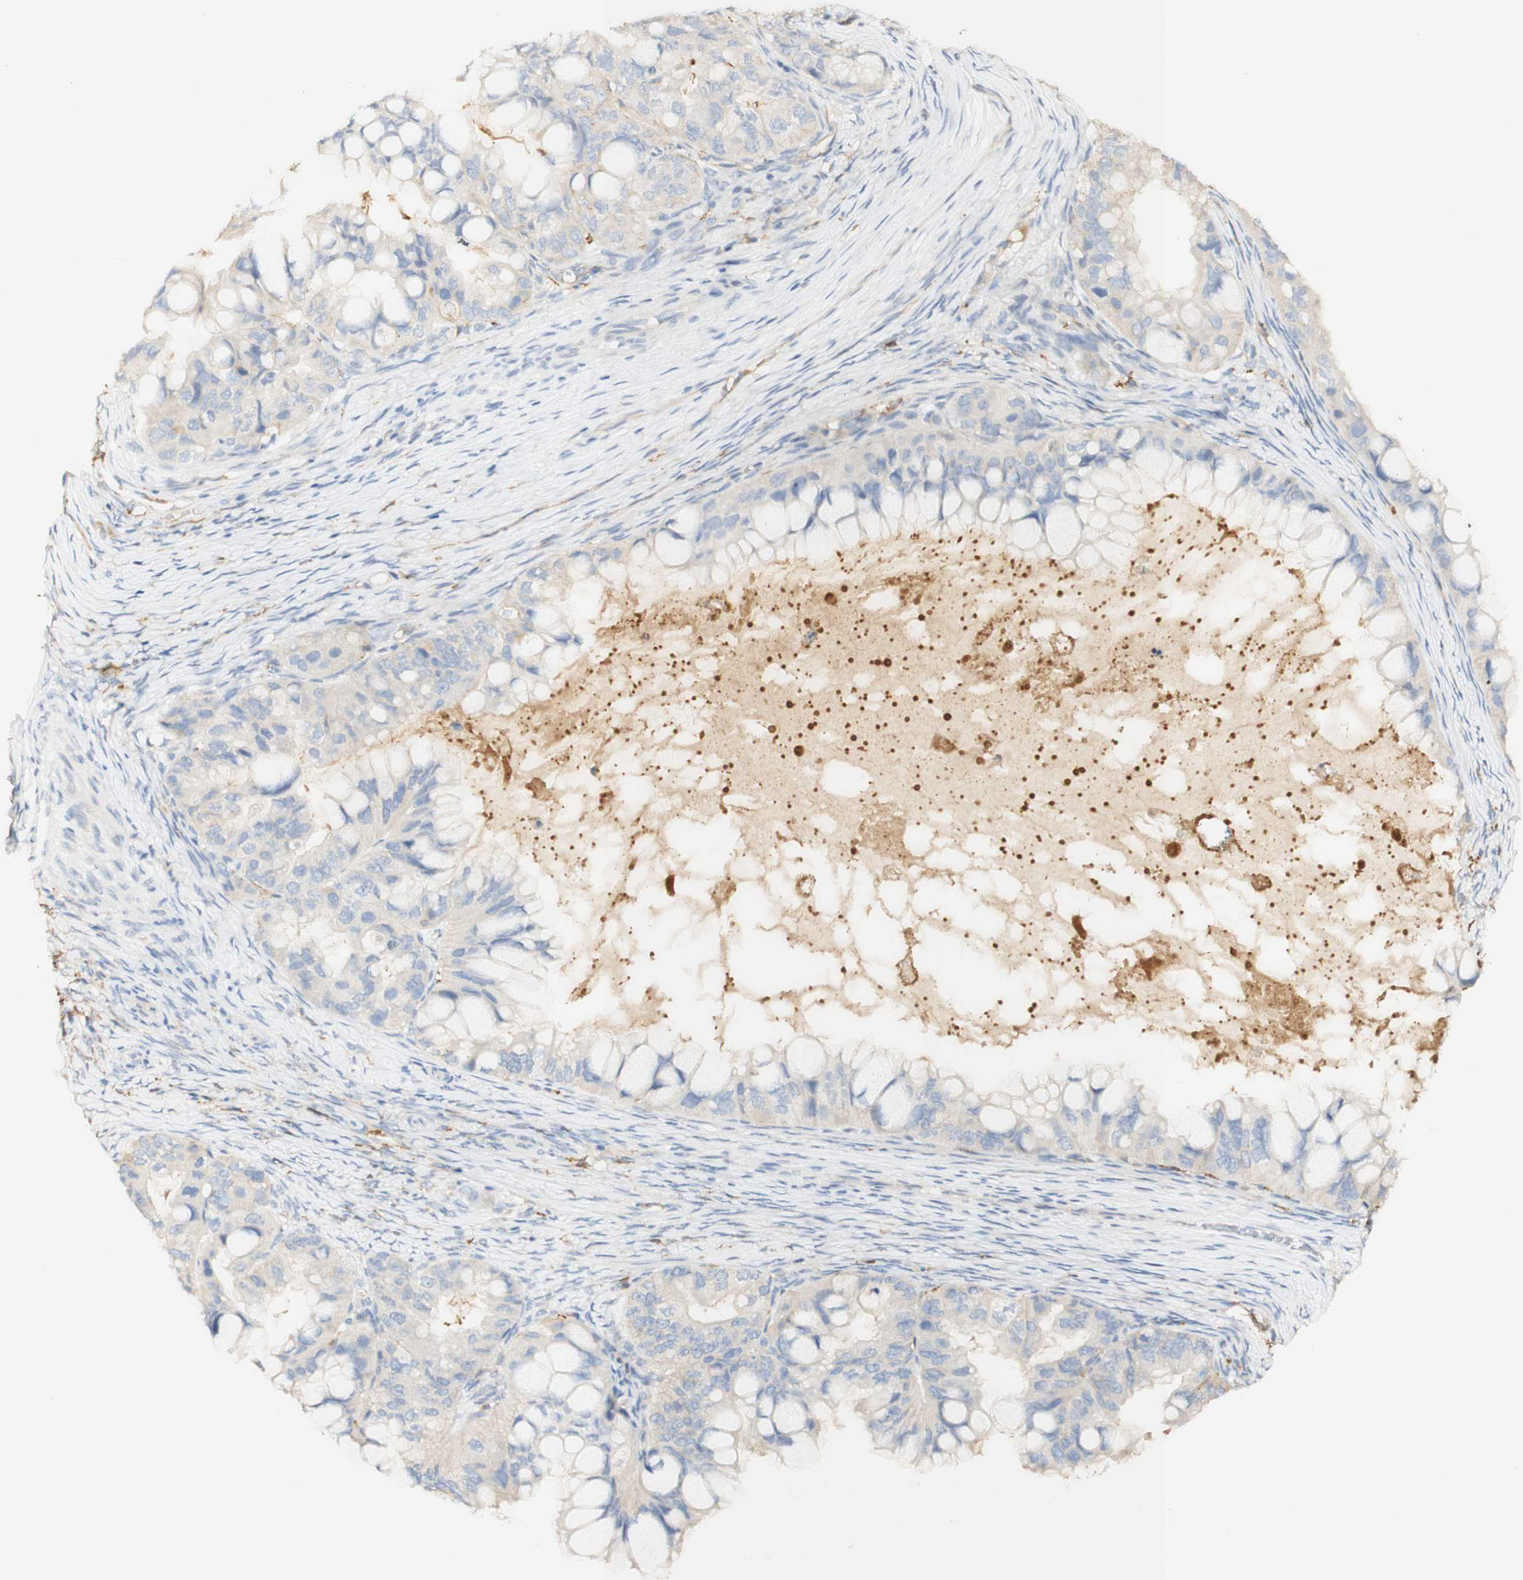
{"staining": {"intensity": "weak", "quantity": "25%-75%", "location": "cytoplasmic/membranous"}, "tissue": "ovarian cancer", "cell_type": "Tumor cells", "image_type": "cancer", "snomed": [{"axis": "morphology", "description": "Cystadenocarcinoma, mucinous, NOS"}, {"axis": "topography", "description": "Ovary"}], "caption": "This image demonstrates ovarian cancer (mucinous cystadenocarcinoma) stained with immunohistochemistry to label a protein in brown. The cytoplasmic/membranous of tumor cells show weak positivity for the protein. Nuclei are counter-stained blue.", "gene": "FCGRT", "patient": {"sex": "female", "age": 80}}